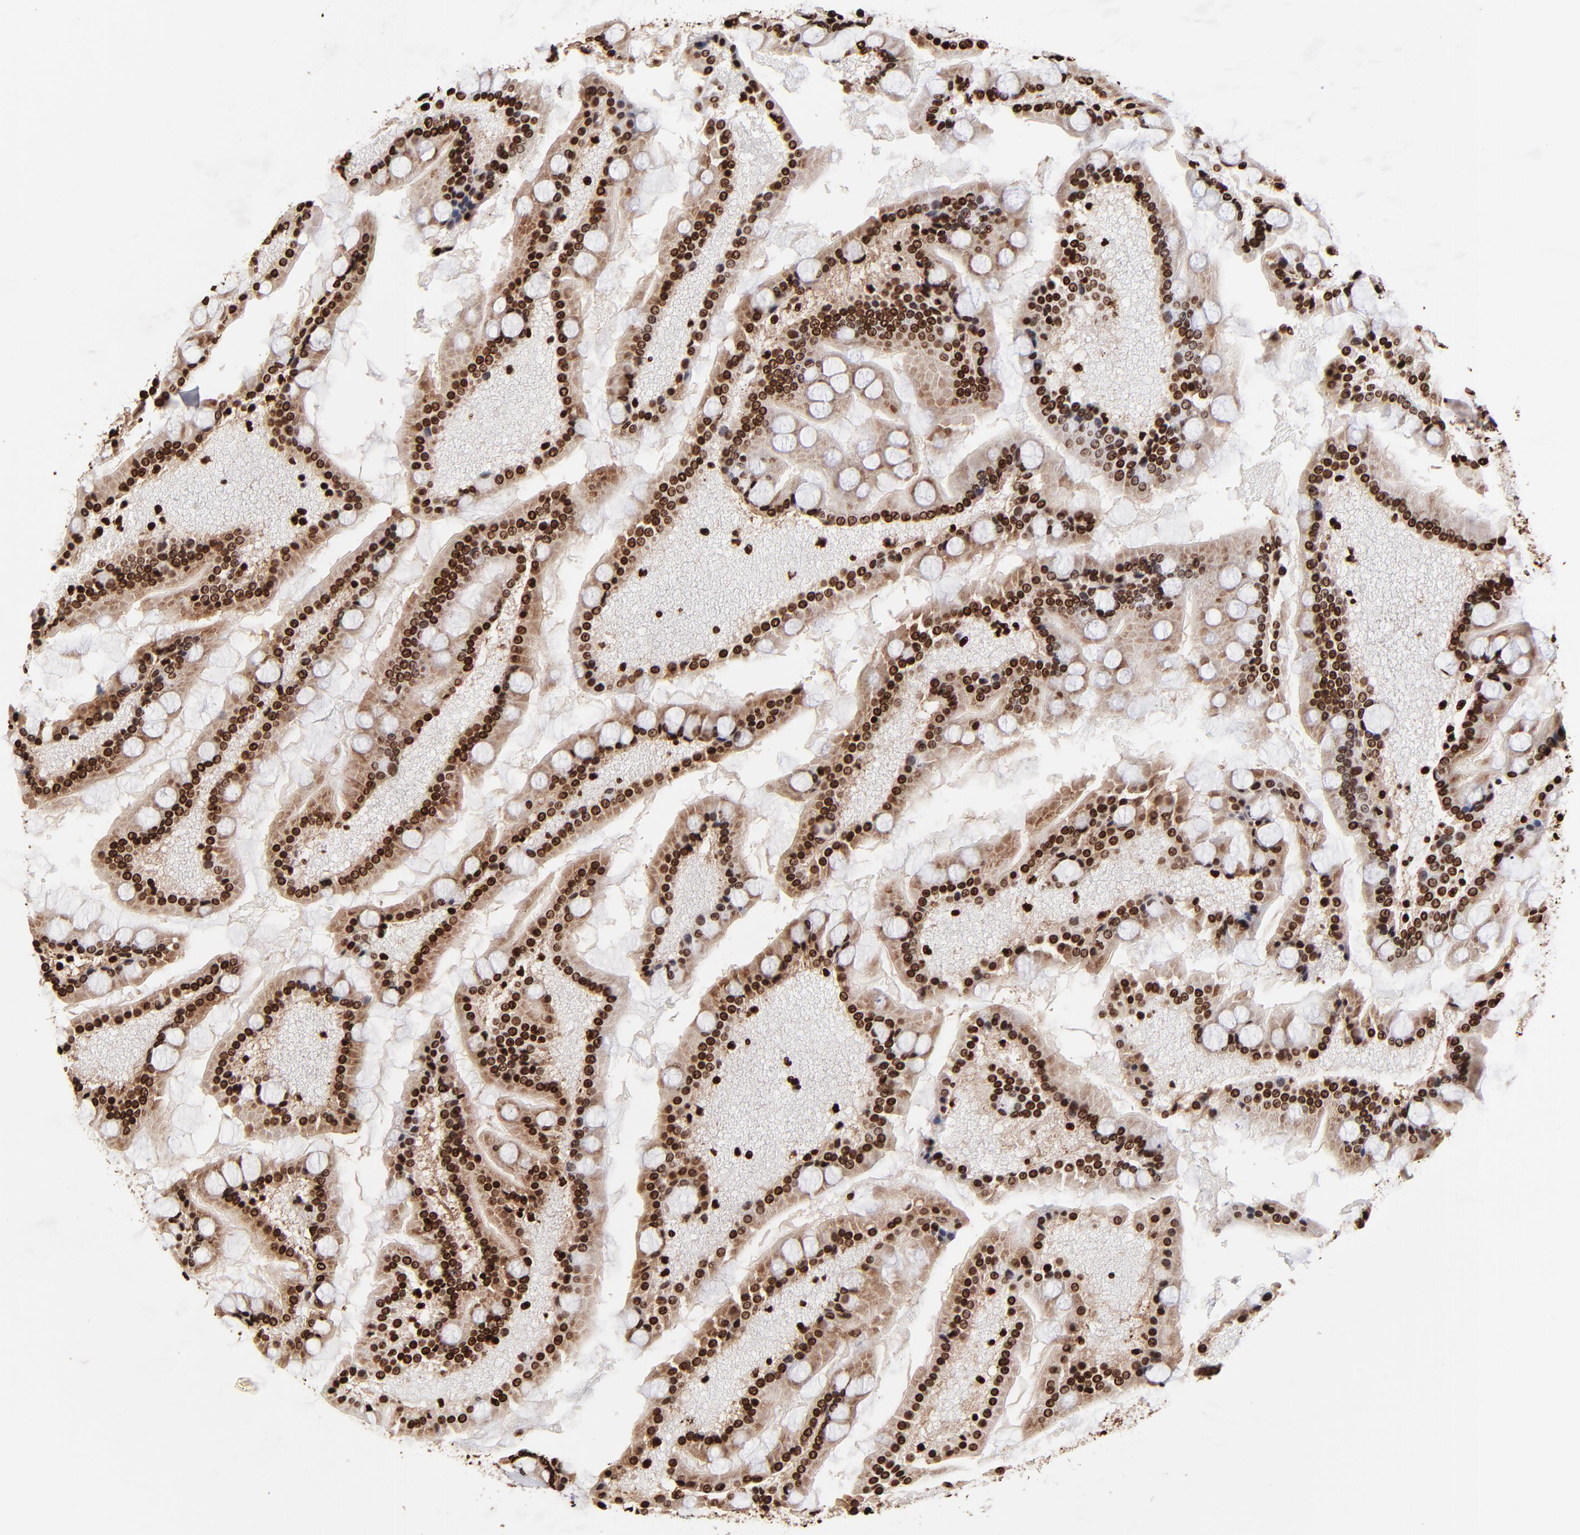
{"staining": {"intensity": "strong", "quantity": ">75%", "location": "nuclear"}, "tissue": "small intestine", "cell_type": "Glandular cells", "image_type": "normal", "snomed": [{"axis": "morphology", "description": "Normal tissue, NOS"}, {"axis": "topography", "description": "Small intestine"}], "caption": "High-power microscopy captured an immunohistochemistry image of unremarkable small intestine, revealing strong nuclear expression in about >75% of glandular cells. The protein of interest is shown in brown color, while the nuclei are stained blue.", "gene": "ZNF544", "patient": {"sex": "male", "age": 41}}